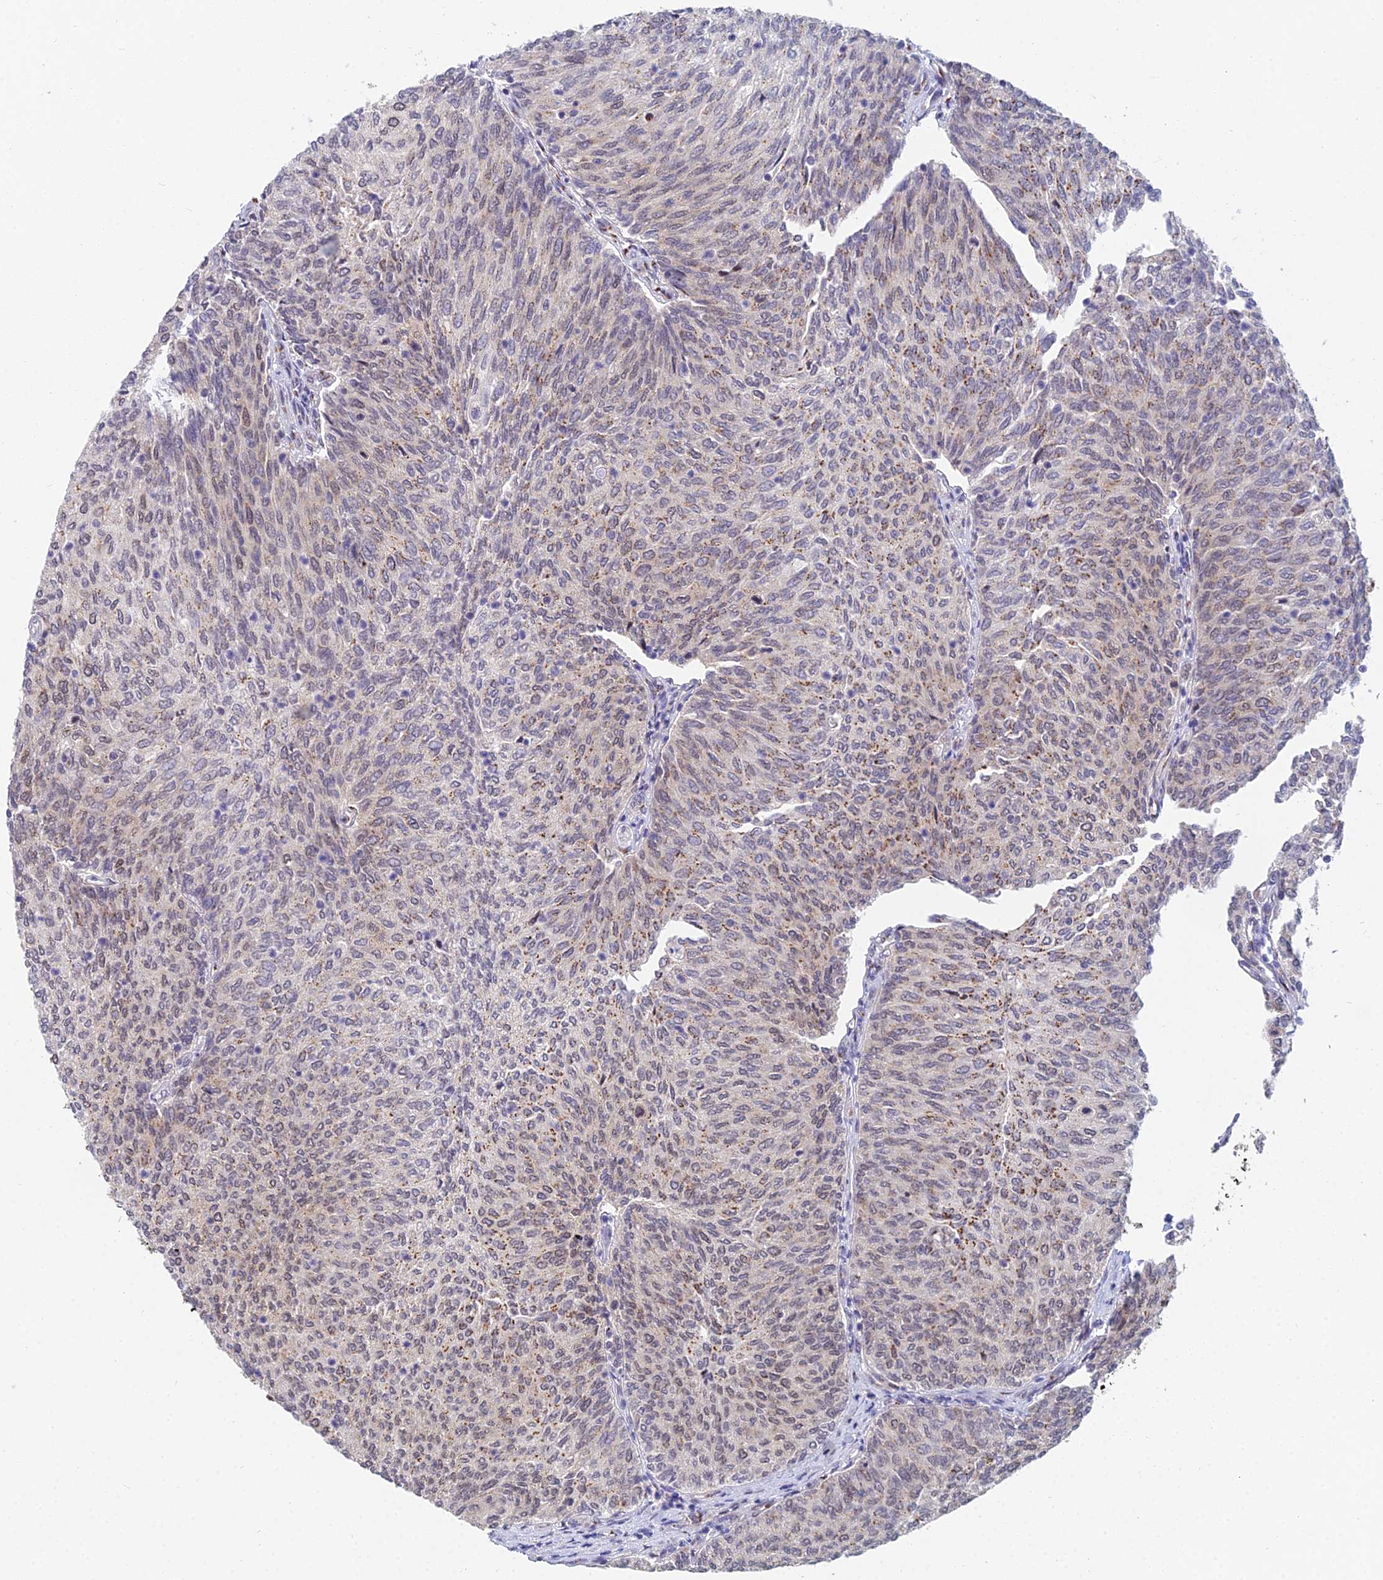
{"staining": {"intensity": "strong", "quantity": "25%-75%", "location": "cytoplasmic/membranous,nuclear"}, "tissue": "urothelial cancer", "cell_type": "Tumor cells", "image_type": "cancer", "snomed": [{"axis": "morphology", "description": "Urothelial carcinoma, High grade"}, {"axis": "topography", "description": "Urinary bladder"}], "caption": "The photomicrograph demonstrates immunohistochemical staining of high-grade urothelial carcinoma. There is strong cytoplasmic/membranous and nuclear staining is present in approximately 25%-75% of tumor cells.", "gene": "THOC3", "patient": {"sex": "female", "age": 79}}